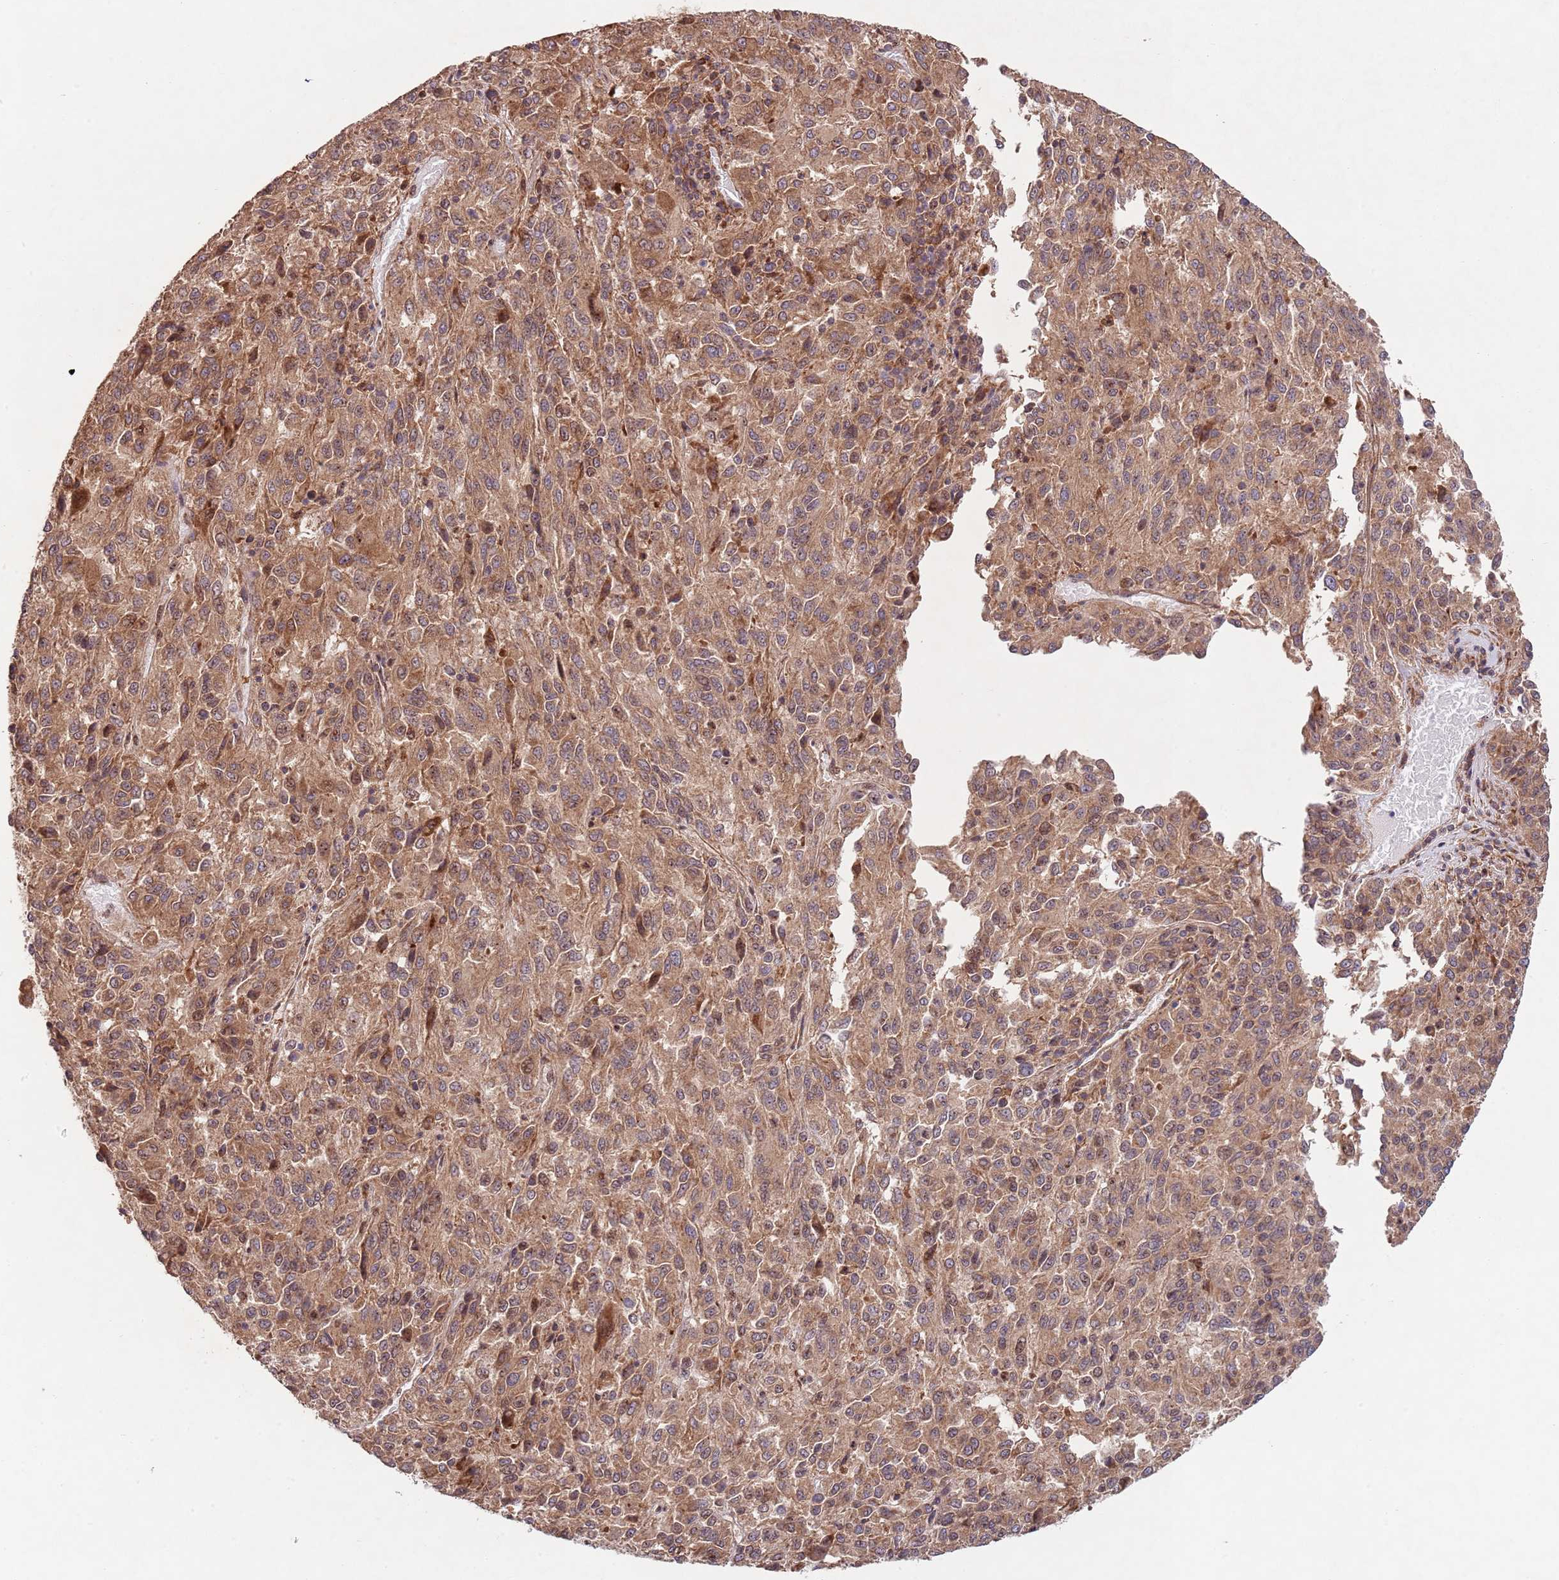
{"staining": {"intensity": "moderate", "quantity": ">75%", "location": "cytoplasmic/membranous"}, "tissue": "melanoma", "cell_type": "Tumor cells", "image_type": "cancer", "snomed": [{"axis": "morphology", "description": "Malignant melanoma, Metastatic site"}, {"axis": "topography", "description": "Lung"}], "caption": "Brown immunohistochemical staining in human melanoma displays moderate cytoplasmic/membranous positivity in approximately >75% of tumor cells. (brown staining indicates protein expression, while blue staining denotes nuclei).", "gene": "RNF19B", "patient": {"sex": "male", "age": 64}}